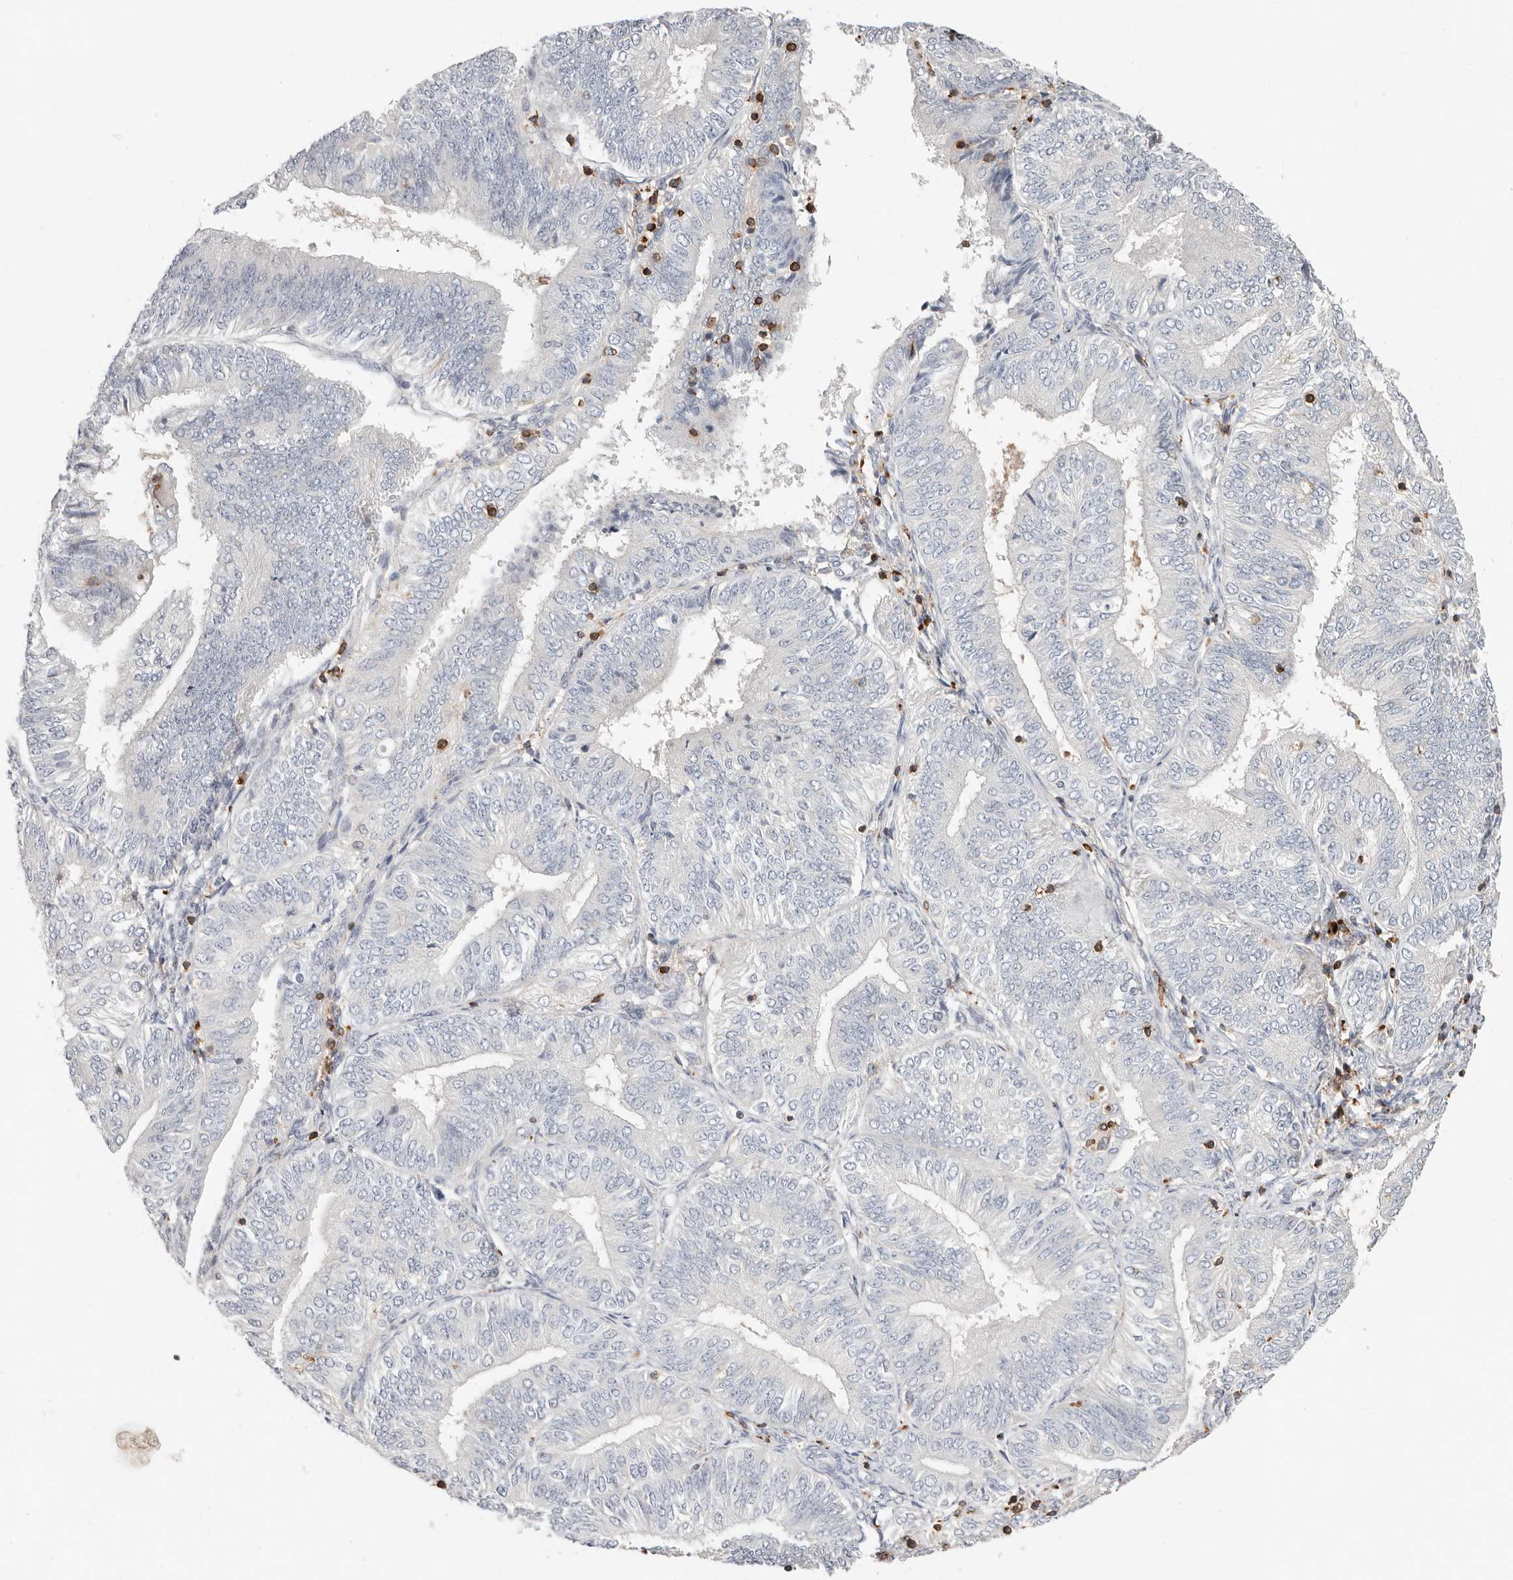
{"staining": {"intensity": "negative", "quantity": "none", "location": "none"}, "tissue": "endometrial cancer", "cell_type": "Tumor cells", "image_type": "cancer", "snomed": [{"axis": "morphology", "description": "Adenocarcinoma, NOS"}, {"axis": "topography", "description": "Endometrium"}], "caption": "There is no significant positivity in tumor cells of adenocarcinoma (endometrial). (DAB immunohistochemistry (IHC) with hematoxylin counter stain).", "gene": "TMEM63B", "patient": {"sex": "female", "age": 58}}